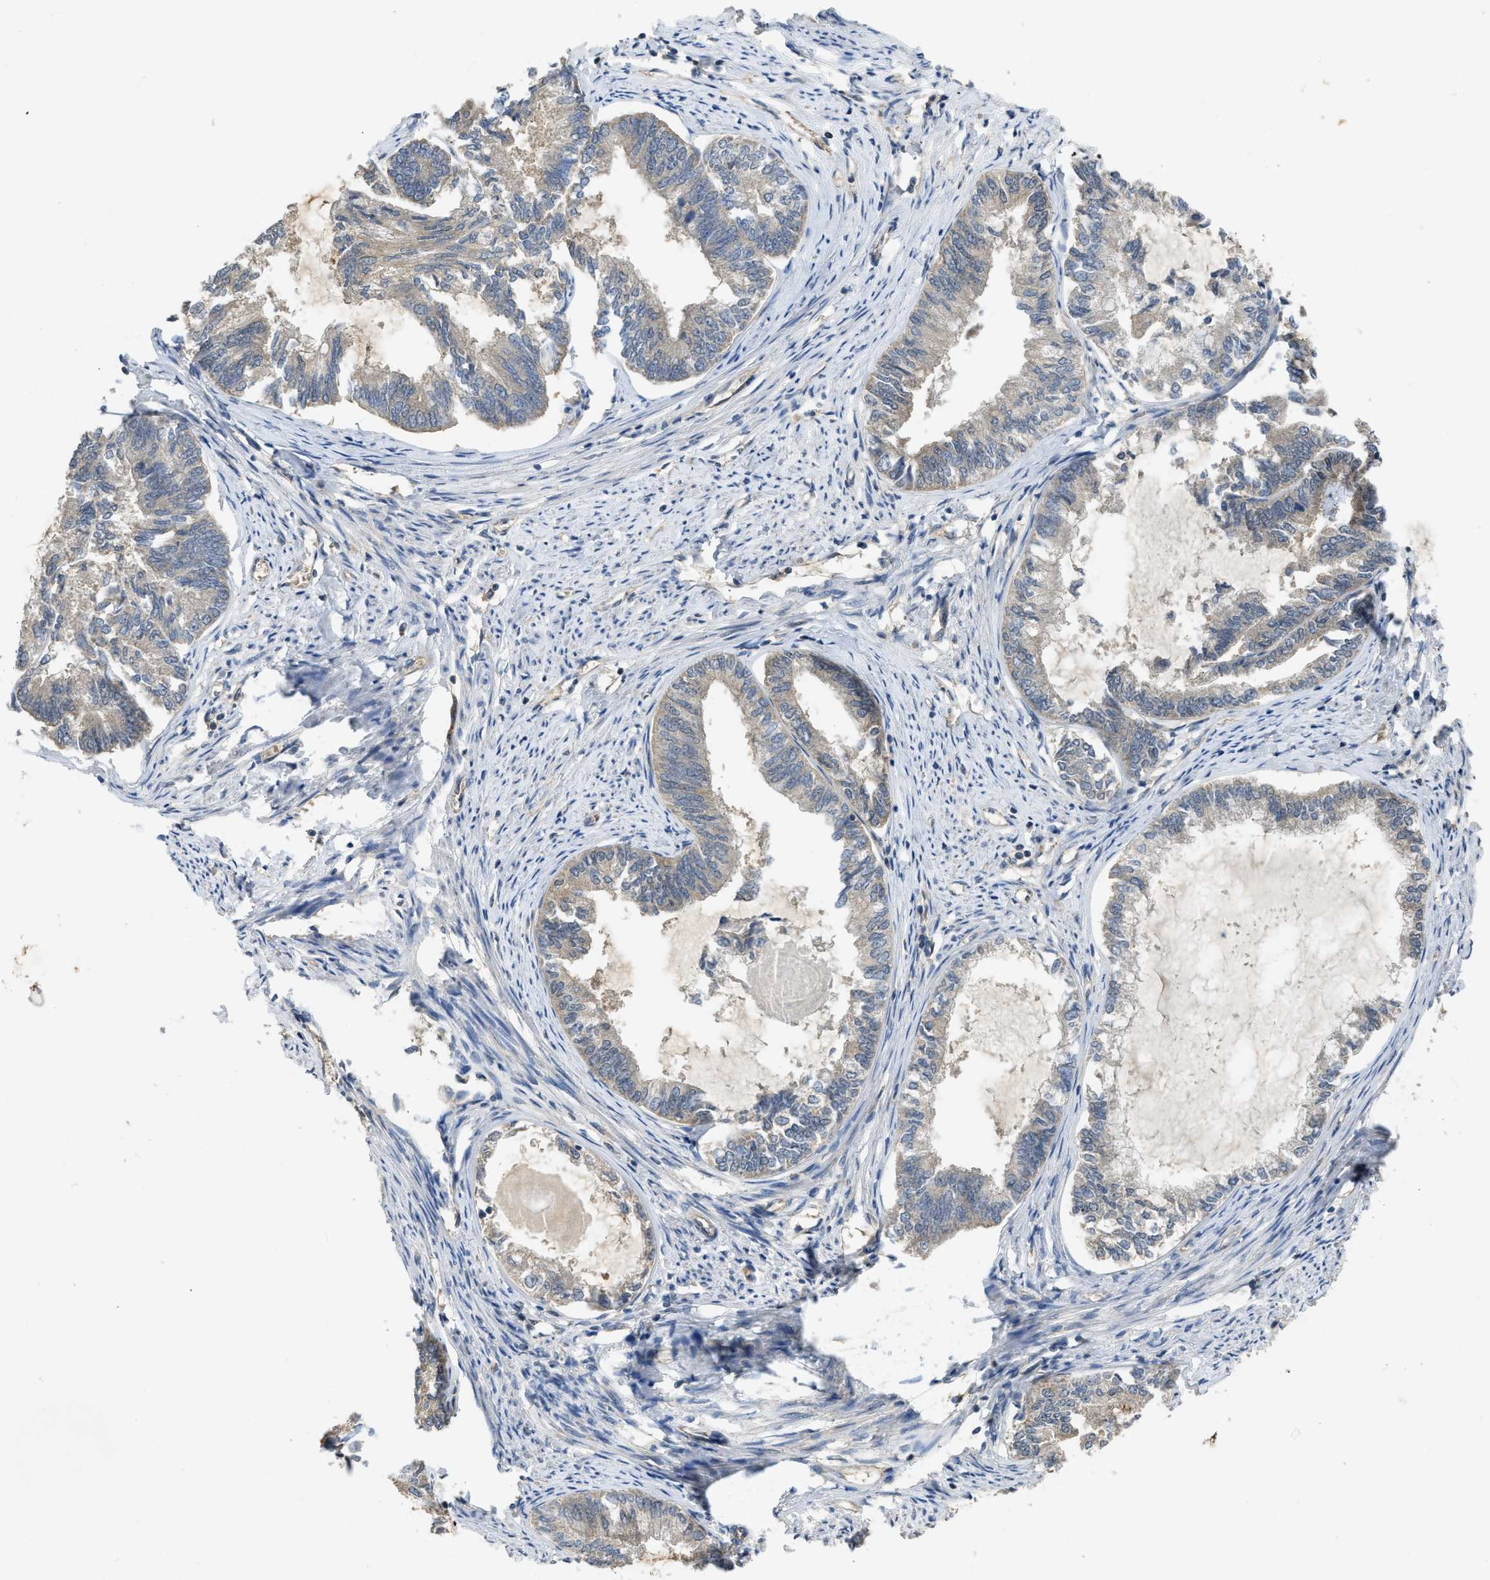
{"staining": {"intensity": "negative", "quantity": "none", "location": "none"}, "tissue": "endometrial cancer", "cell_type": "Tumor cells", "image_type": "cancer", "snomed": [{"axis": "morphology", "description": "Adenocarcinoma, NOS"}, {"axis": "topography", "description": "Endometrium"}], "caption": "Immunohistochemical staining of adenocarcinoma (endometrial) demonstrates no significant staining in tumor cells.", "gene": "PPP3CA", "patient": {"sex": "female", "age": 86}}